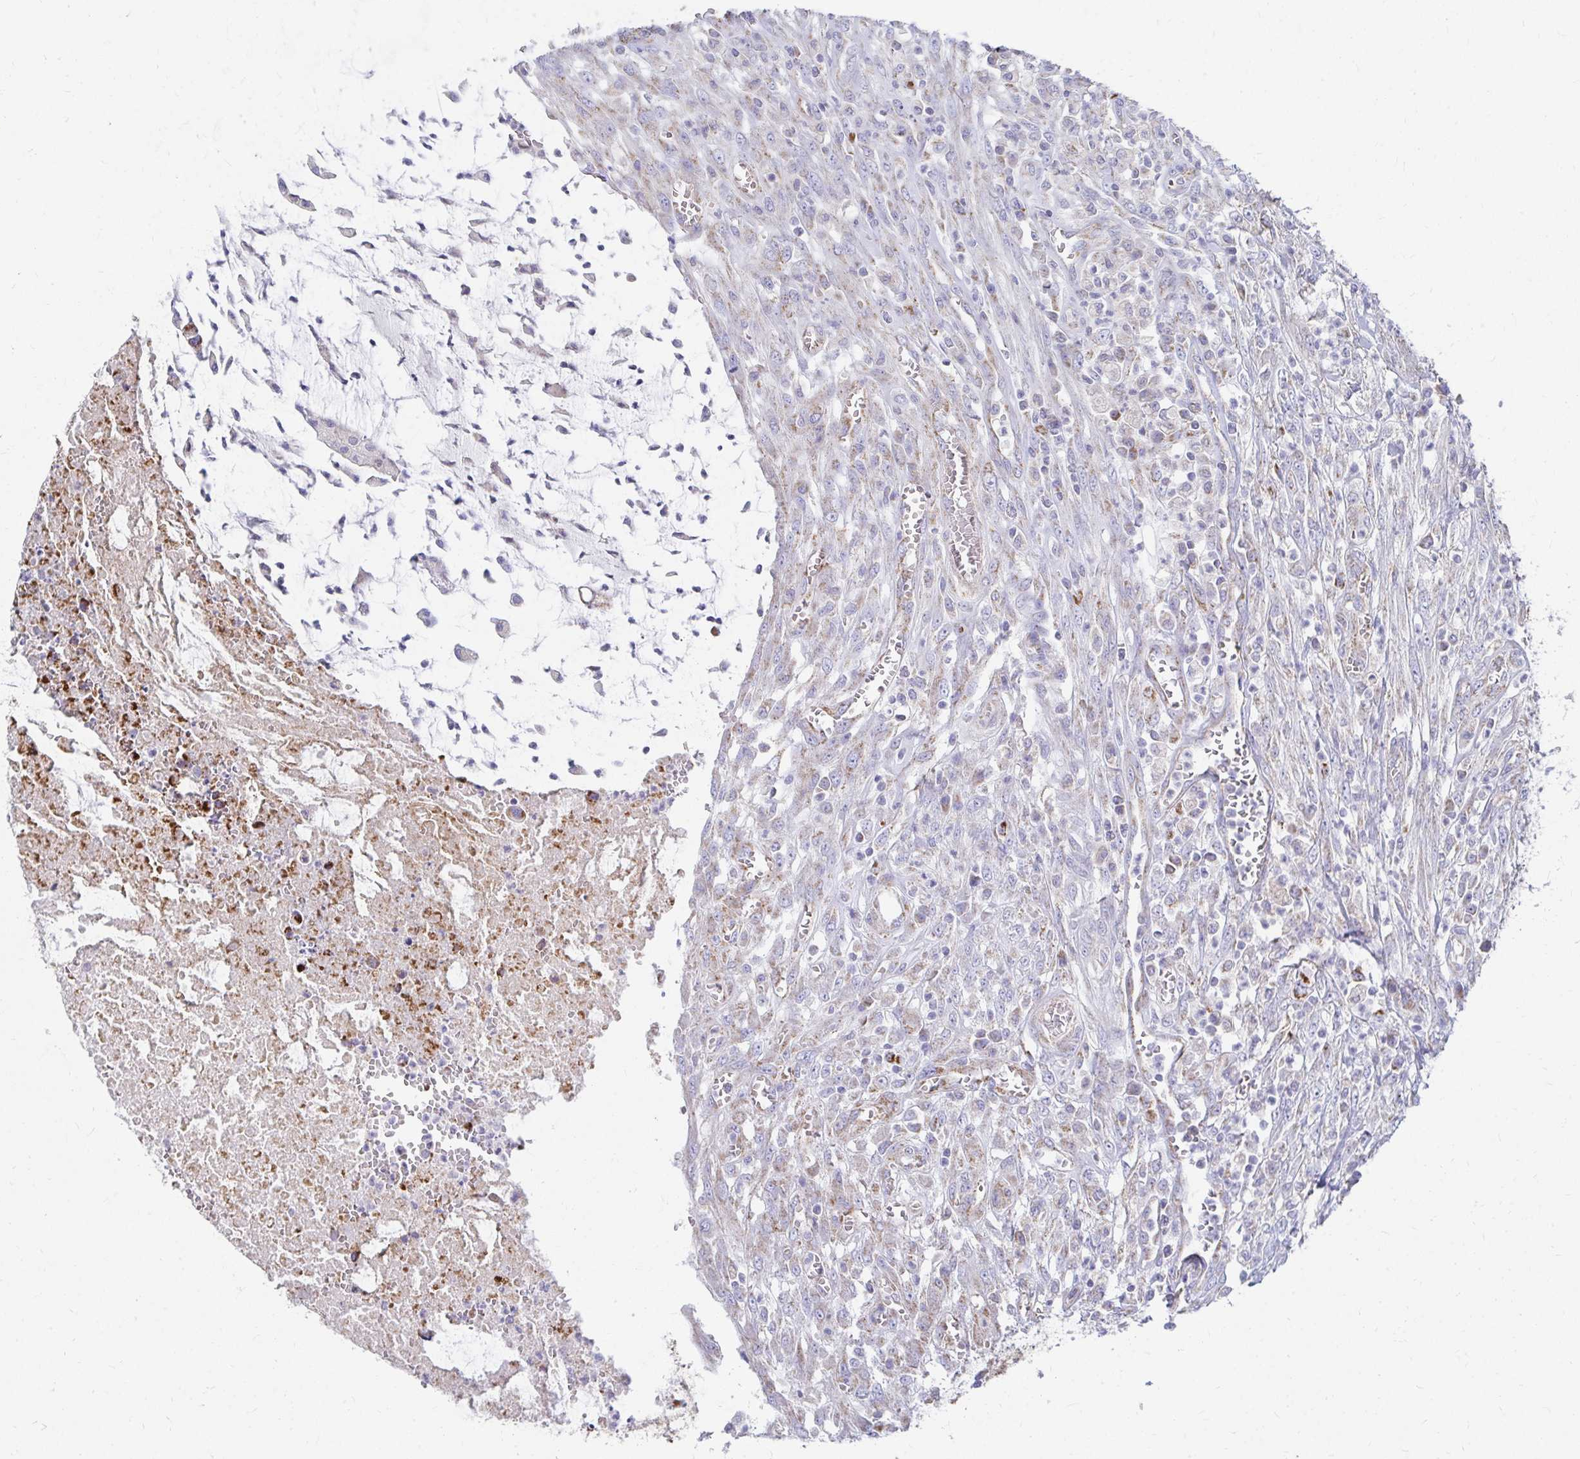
{"staining": {"intensity": "negative", "quantity": "none", "location": "none"}, "tissue": "colorectal cancer", "cell_type": "Tumor cells", "image_type": "cancer", "snomed": [{"axis": "morphology", "description": "Adenocarcinoma, NOS"}, {"axis": "topography", "description": "Colon"}], "caption": "Immunohistochemistry (IHC) of human colorectal cancer (adenocarcinoma) demonstrates no staining in tumor cells.", "gene": "EXOC5", "patient": {"sex": "male", "age": 65}}